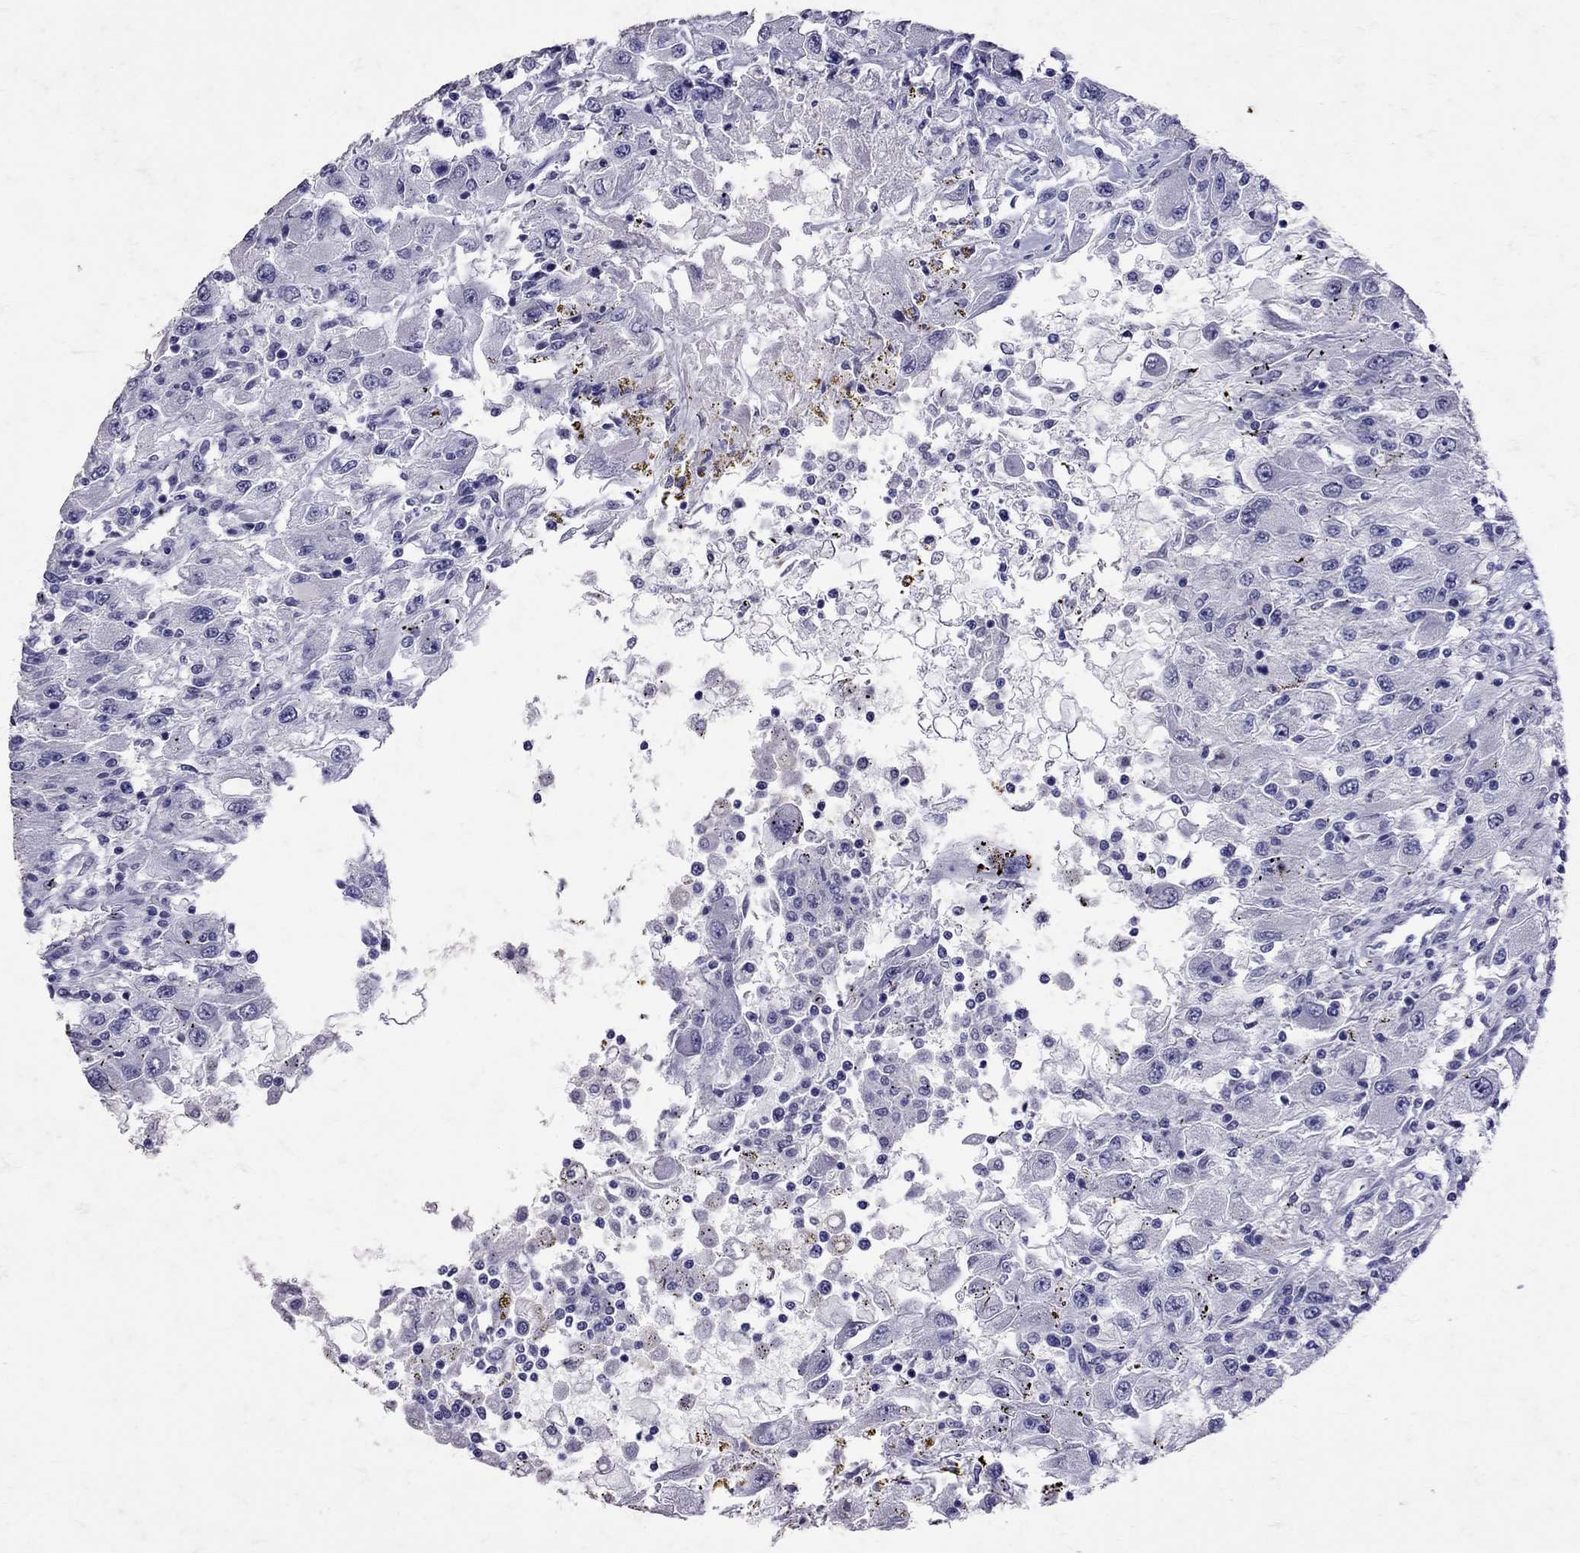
{"staining": {"intensity": "negative", "quantity": "none", "location": "none"}, "tissue": "renal cancer", "cell_type": "Tumor cells", "image_type": "cancer", "snomed": [{"axis": "morphology", "description": "Adenocarcinoma, NOS"}, {"axis": "topography", "description": "Kidney"}], "caption": "There is no significant staining in tumor cells of renal cancer.", "gene": "SST", "patient": {"sex": "female", "age": 67}}